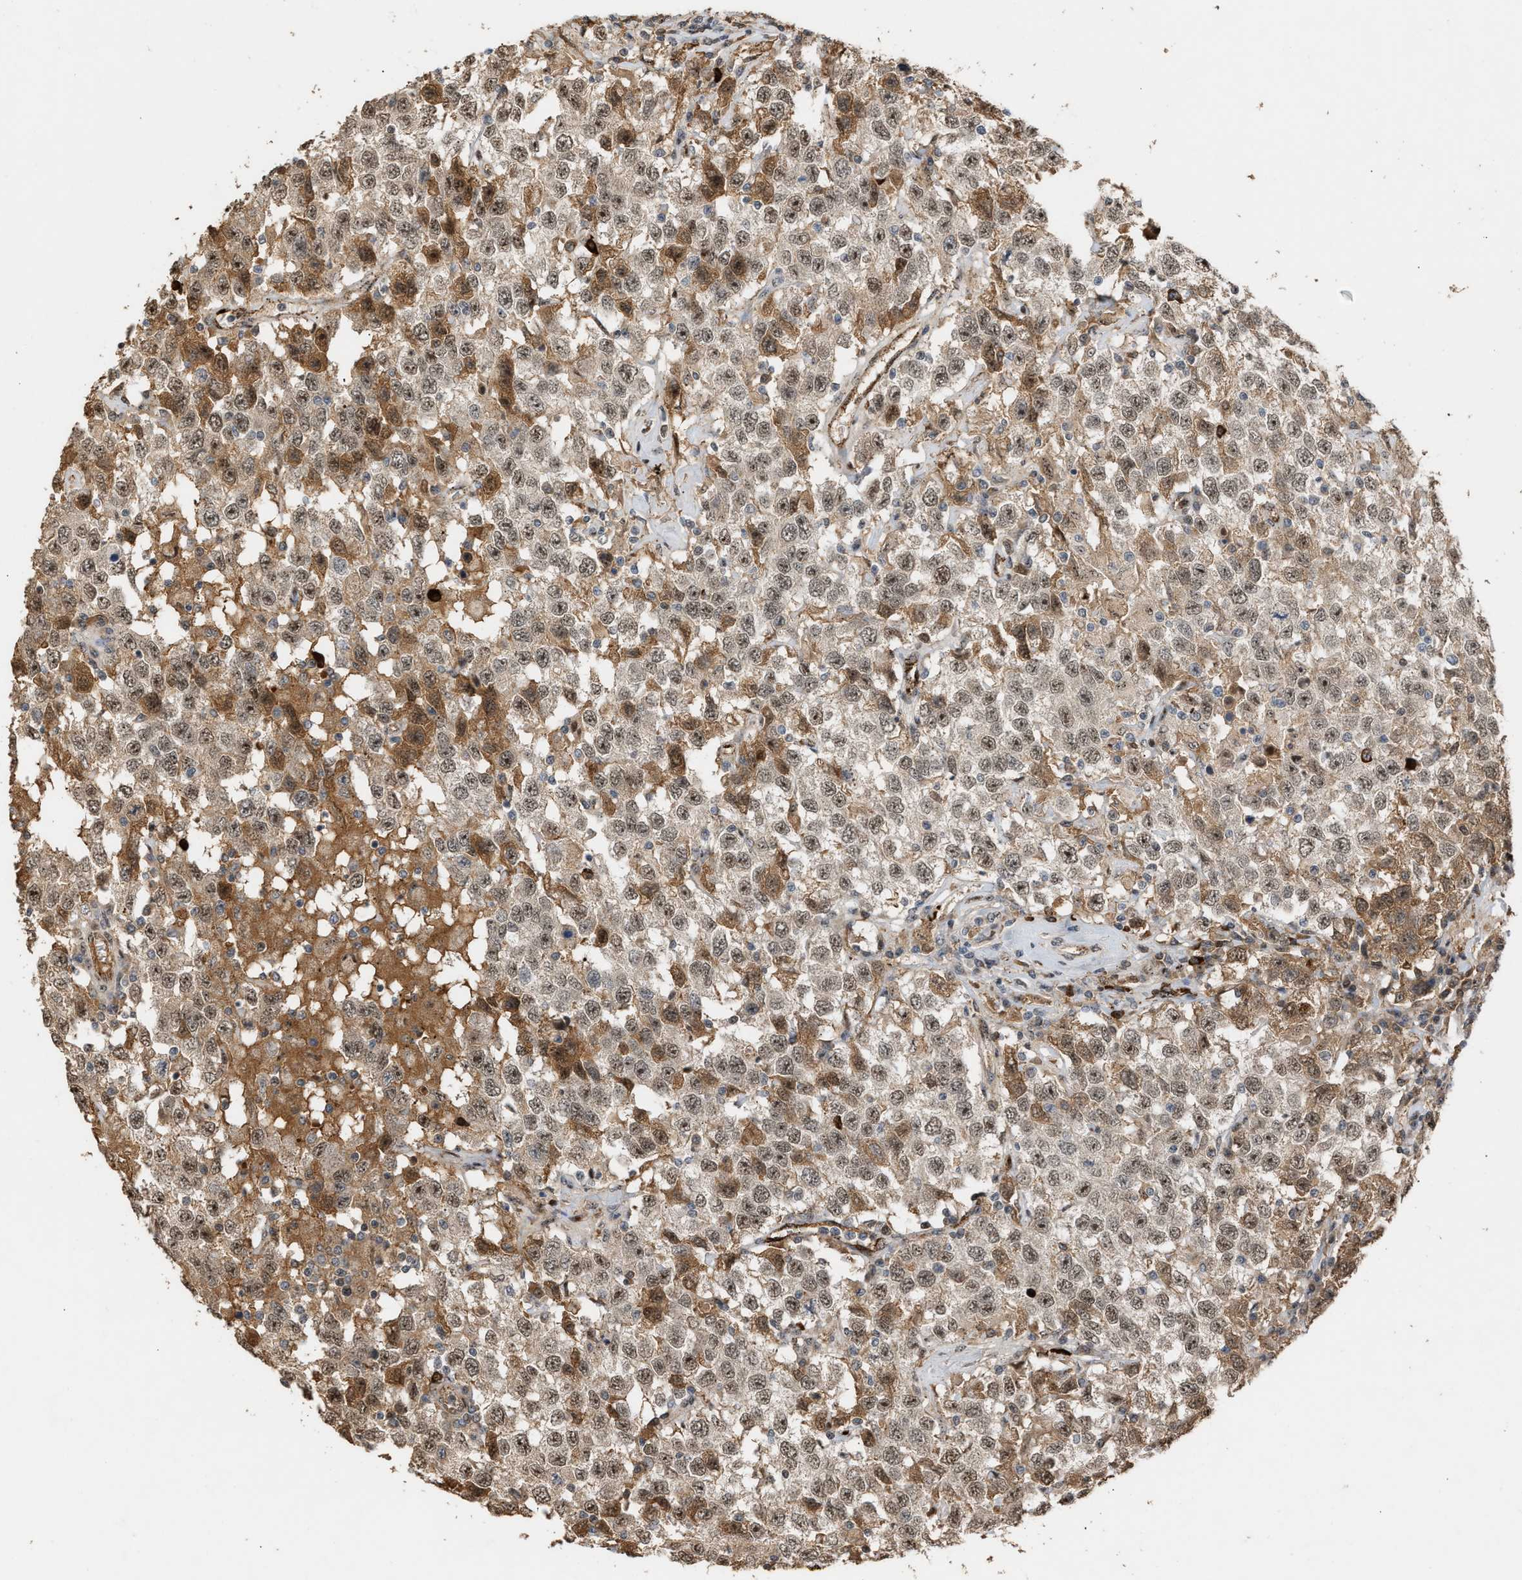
{"staining": {"intensity": "weak", "quantity": ">75%", "location": "nuclear"}, "tissue": "testis cancer", "cell_type": "Tumor cells", "image_type": "cancer", "snomed": [{"axis": "morphology", "description": "Seminoma, NOS"}, {"axis": "topography", "description": "Testis"}], "caption": "Immunohistochemical staining of human testis seminoma displays low levels of weak nuclear protein expression in approximately >75% of tumor cells. (DAB (3,3'-diaminobenzidine) = brown stain, brightfield microscopy at high magnification).", "gene": "ZFAND5", "patient": {"sex": "male", "age": 41}}